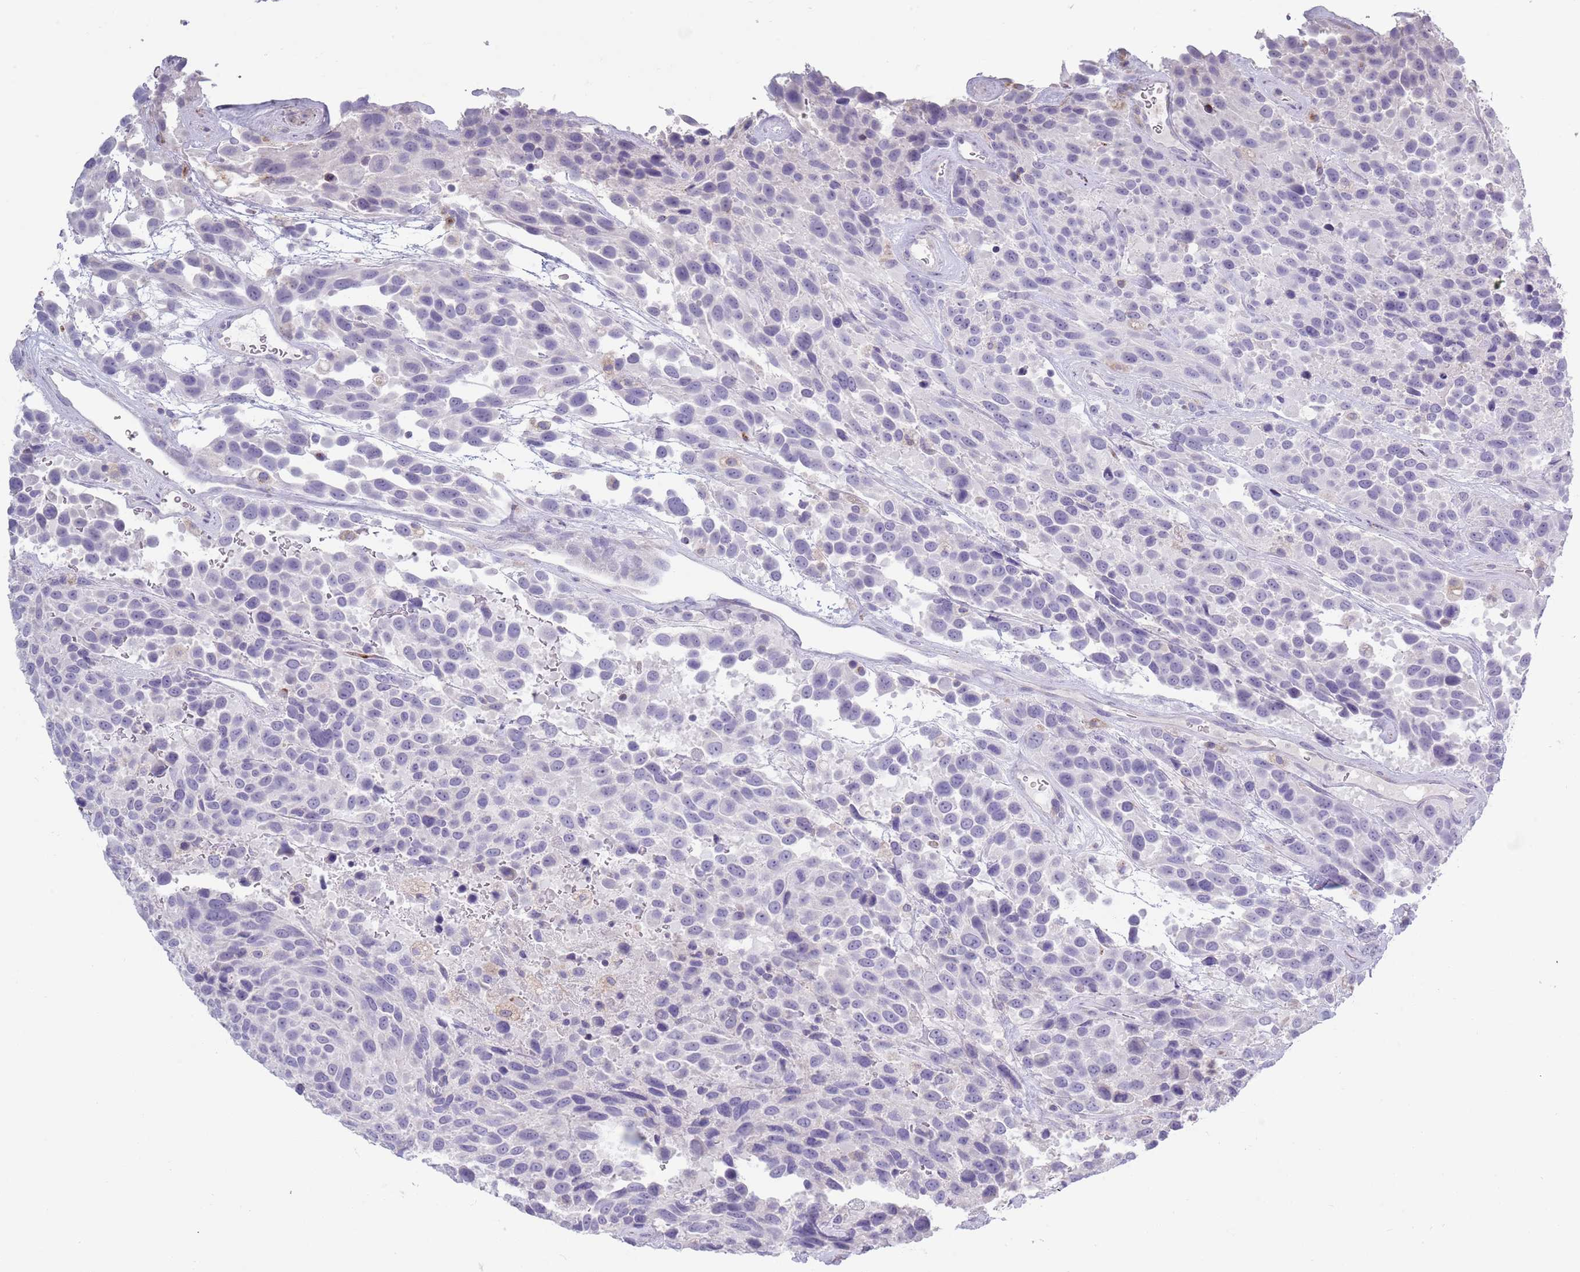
{"staining": {"intensity": "negative", "quantity": "none", "location": "none"}, "tissue": "urothelial cancer", "cell_type": "Tumor cells", "image_type": "cancer", "snomed": [{"axis": "morphology", "description": "Urothelial carcinoma, High grade"}, {"axis": "topography", "description": "Urinary bladder"}], "caption": "A histopathology image of urothelial carcinoma (high-grade) stained for a protein exhibits no brown staining in tumor cells.", "gene": "ACSBG1", "patient": {"sex": "female", "age": 70}}